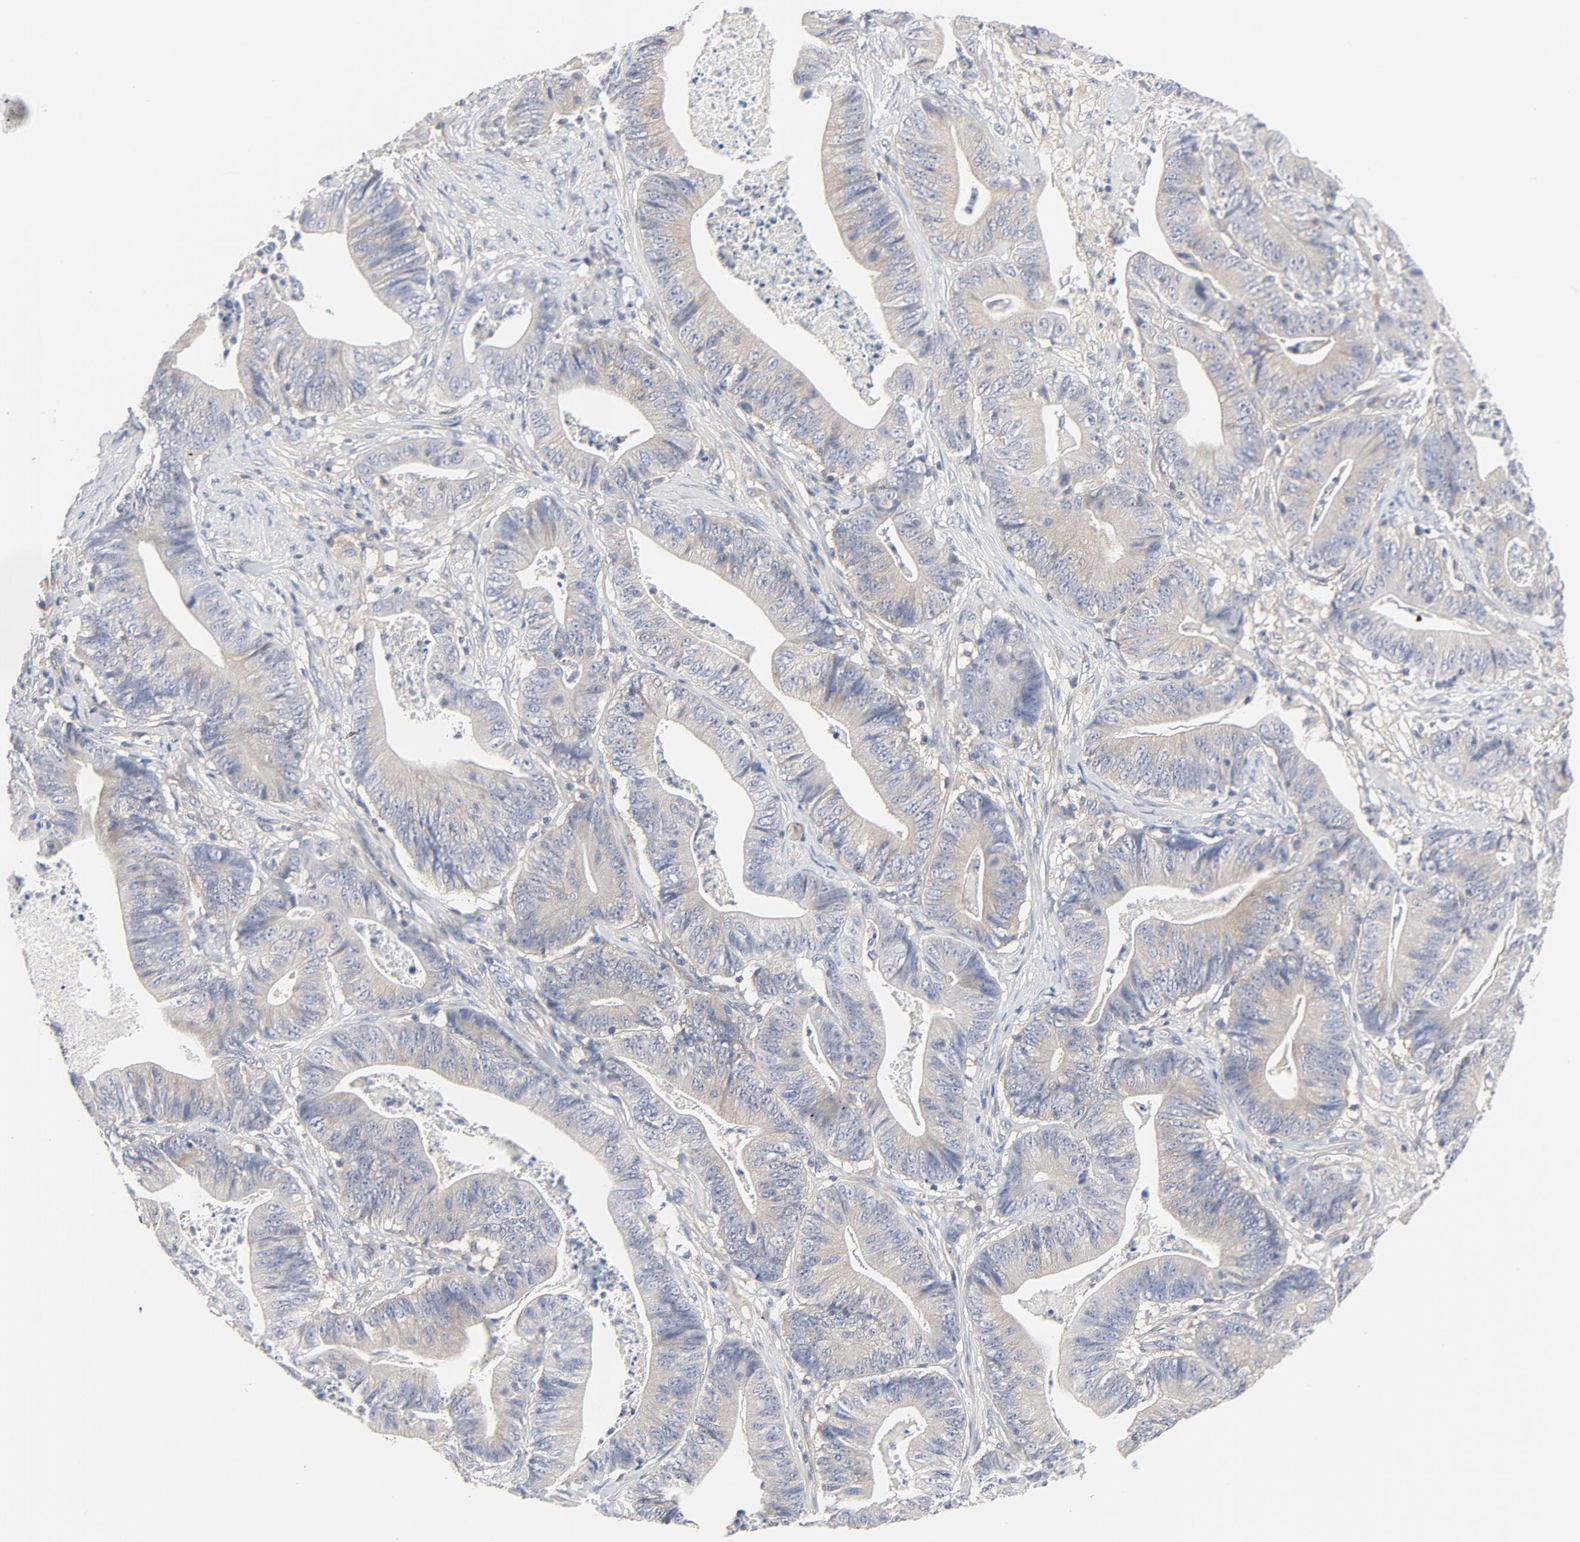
{"staining": {"intensity": "weak", "quantity": ">75%", "location": "cytoplasmic/membranous"}, "tissue": "stomach cancer", "cell_type": "Tumor cells", "image_type": "cancer", "snomed": [{"axis": "morphology", "description": "Adenocarcinoma, NOS"}, {"axis": "topography", "description": "Stomach, lower"}], "caption": "Stomach adenocarcinoma stained for a protein (brown) shows weak cytoplasmic/membranous positive staining in about >75% of tumor cells.", "gene": "RABEP1", "patient": {"sex": "female", "age": 86}}